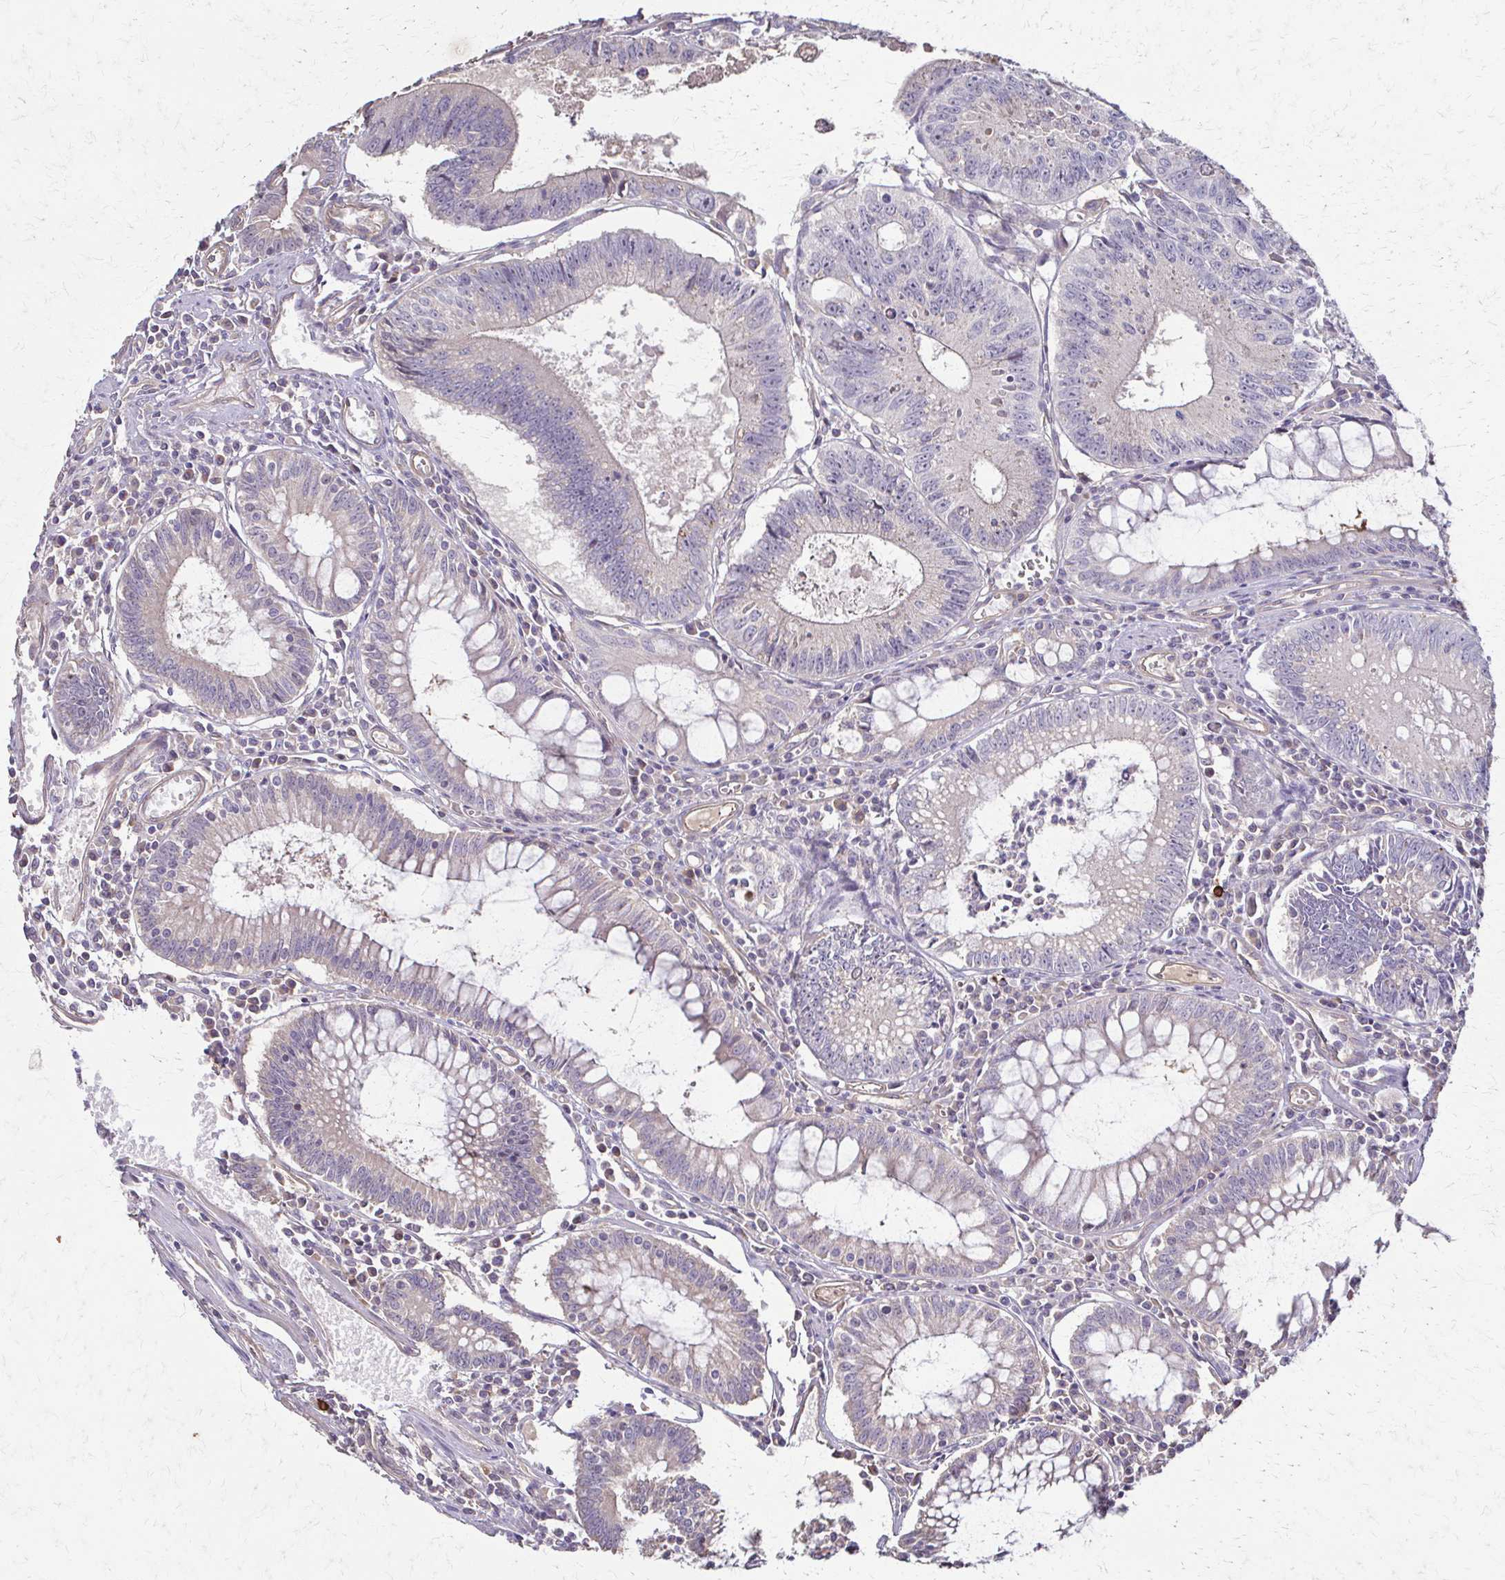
{"staining": {"intensity": "negative", "quantity": "none", "location": "none"}, "tissue": "colorectal cancer", "cell_type": "Tumor cells", "image_type": "cancer", "snomed": [{"axis": "morphology", "description": "Adenocarcinoma, NOS"}, {"axis": "topography", "description": "Rectum"}], "caption": "High power microscopy photomicrograph of an IHC micrograph of colorectal cancer, revealing no significant expression in tumor cells.", "gene": "IL18BP", "patient": {"sex": "female", "age": 81}}